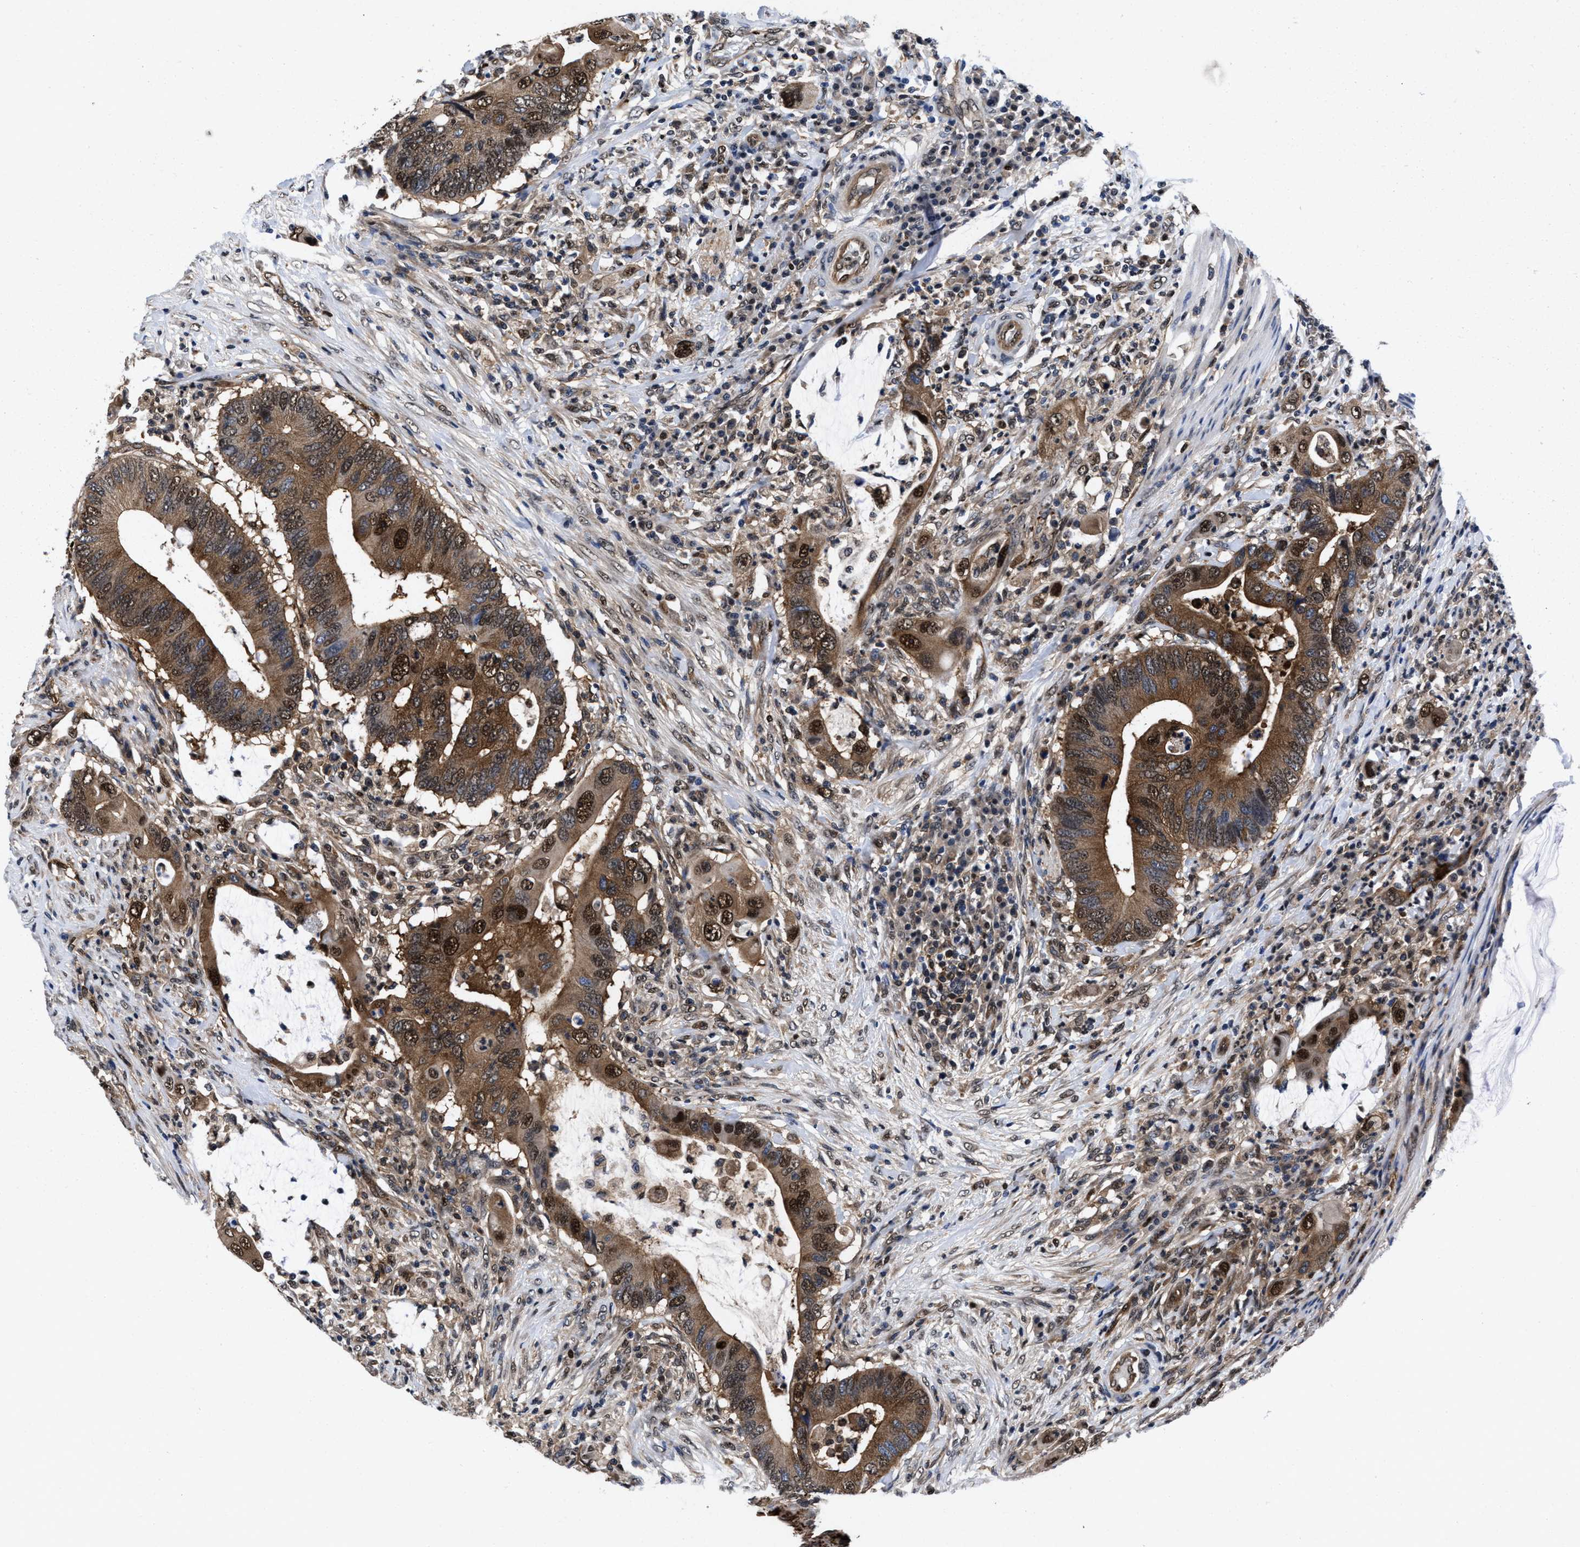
{"staining": {"intensity": "moderate", "quantity": ">75%", "location": "cytoplasmic/membranous,nuclear"}, "tissue": "colorectal cancer", "cell_type": "Tumor cells", "image_type": "cancer", "snomed": [{"axis": "morphology", "description": "Adenocarcinoma, NOS"}, {"axis": "topography", "description": "Colon"}], "caption": "A high-resolution histopathology image shows immunohistochemistry staining of colorectal cancer (adenocarcinoma), which shows moderate cytoplasmic/membranous and nuclear staining in approximately >75% of tumor cells.", "gene": "ACLY", "patient": {"sex": "male", "age": 71}}